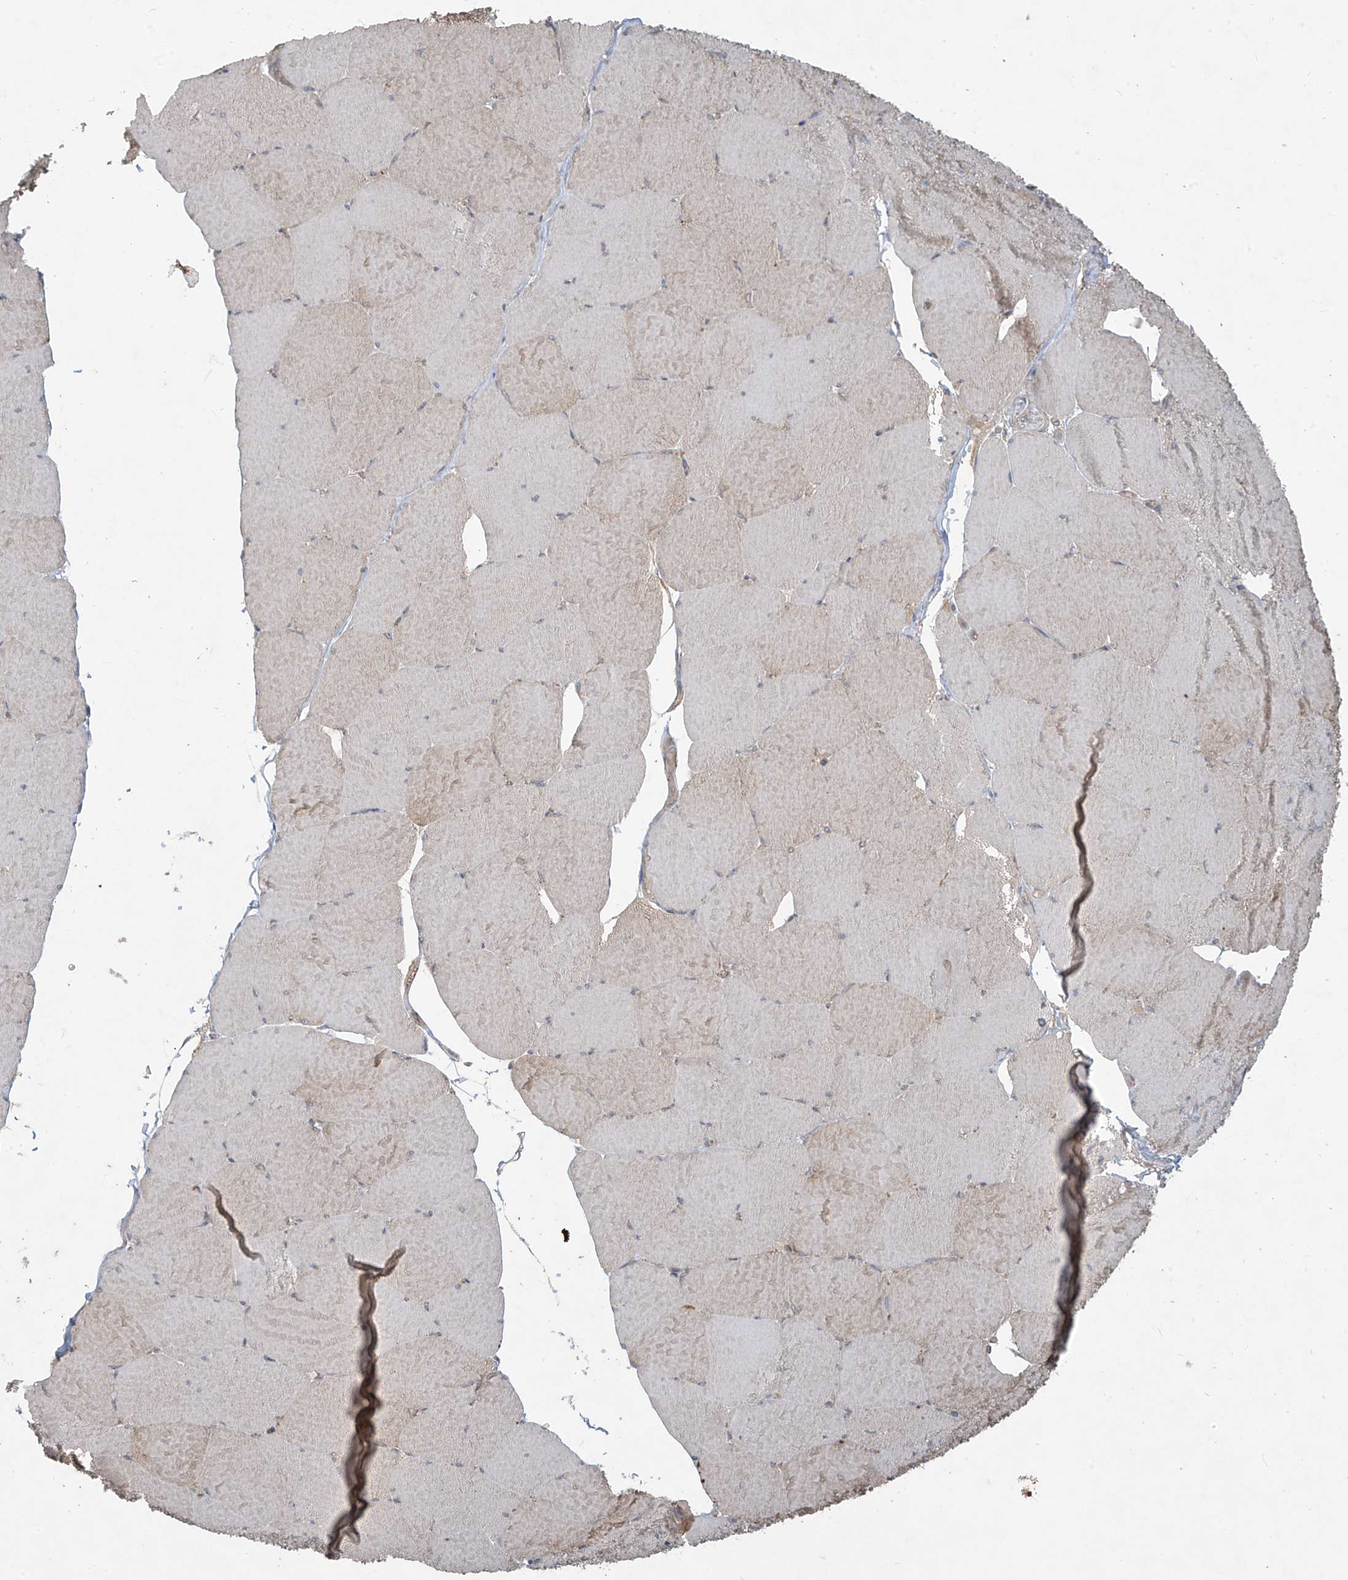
{"staining": {"intensity": "moderate", "quantity": "<25%", "location": "cytoplasmic/membranous"}, "tissue": "skeletal muscle", "cell_type": "Myocytes", "image_type": "normal", "snomed": [{"axis": "morphology", "description": "Normal tissue, NOS"}, {"axis": "topography", "description": "Skeletal muscle"}, {"axis": "topography", "description": "Head-Neck"}], "caption": "Skeletal muscle was stained to show a protein in brown. There is low levels of moderate cytoplasmic/membranous positivity in about <25% of myocytes. (DAB (3,3'-diaminobenzidine) IHC with brightfield microscopy, high magnification).", "gene": "DGKQ", "patient": {"sex": "male", "age": 66}}